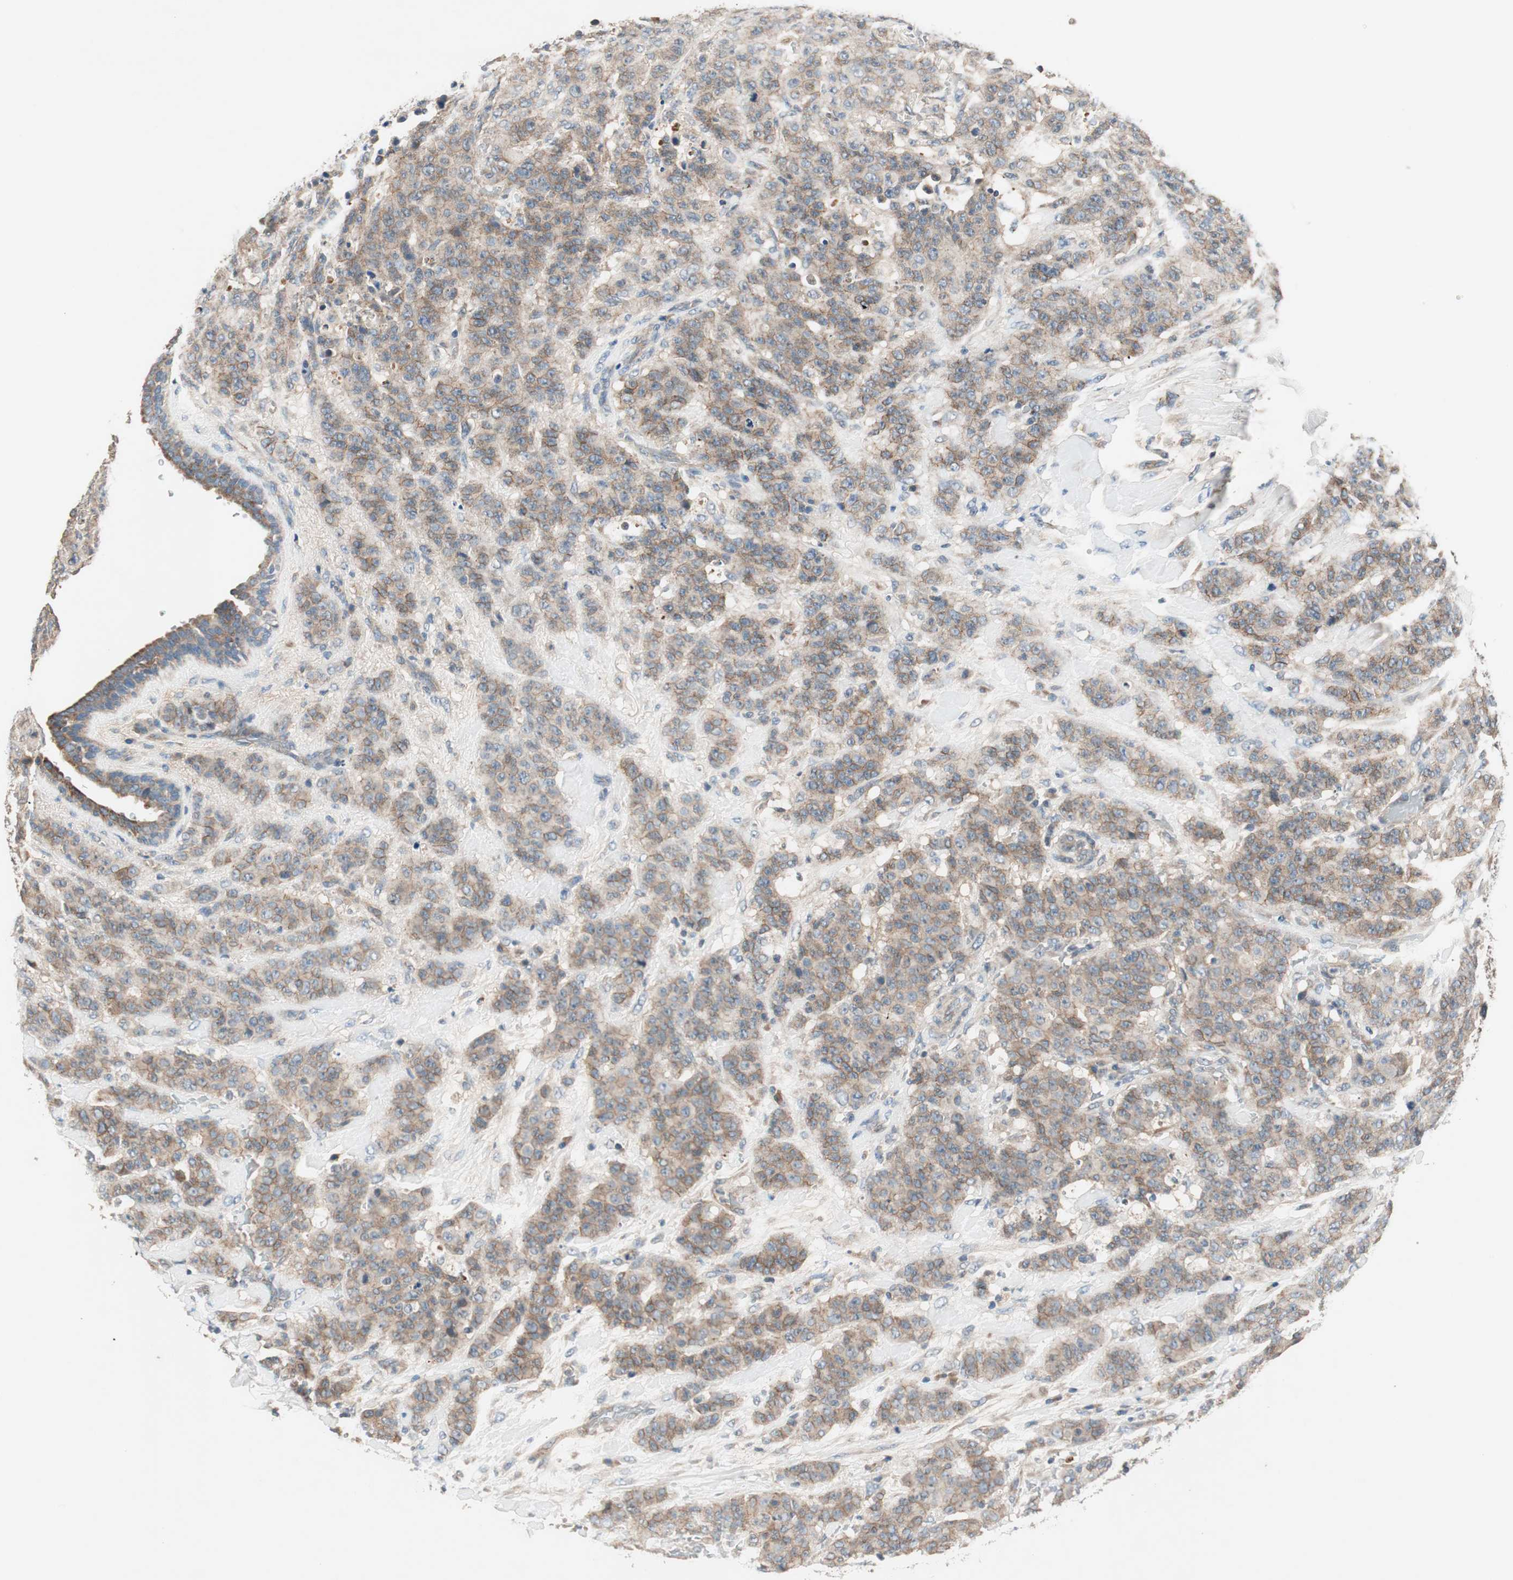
{"staining": {"intensity": "moderate", "quantity": ">75%", "location": "cytoplasmic/membranous"}, "tissue": "breast cancer", "cell_type": "Tumor cells", "image_type": "cancer", "snomed": [{"axis": "morphology", "description": "Duct carcinoma"}, {"axis": "topography", "description": "Breast"}], "caption": "Breast infiltrating ductal carcinoma was stained to show a protein in brown. There is medium levels of moderate cytoplasmic/membranous staining in approximately >75% of tumor cells. (brown staining indicates protein expression, while blue staining denotes nuclei).", "gene": "HPN", "patient": {"sex": "female", "age": 40}}